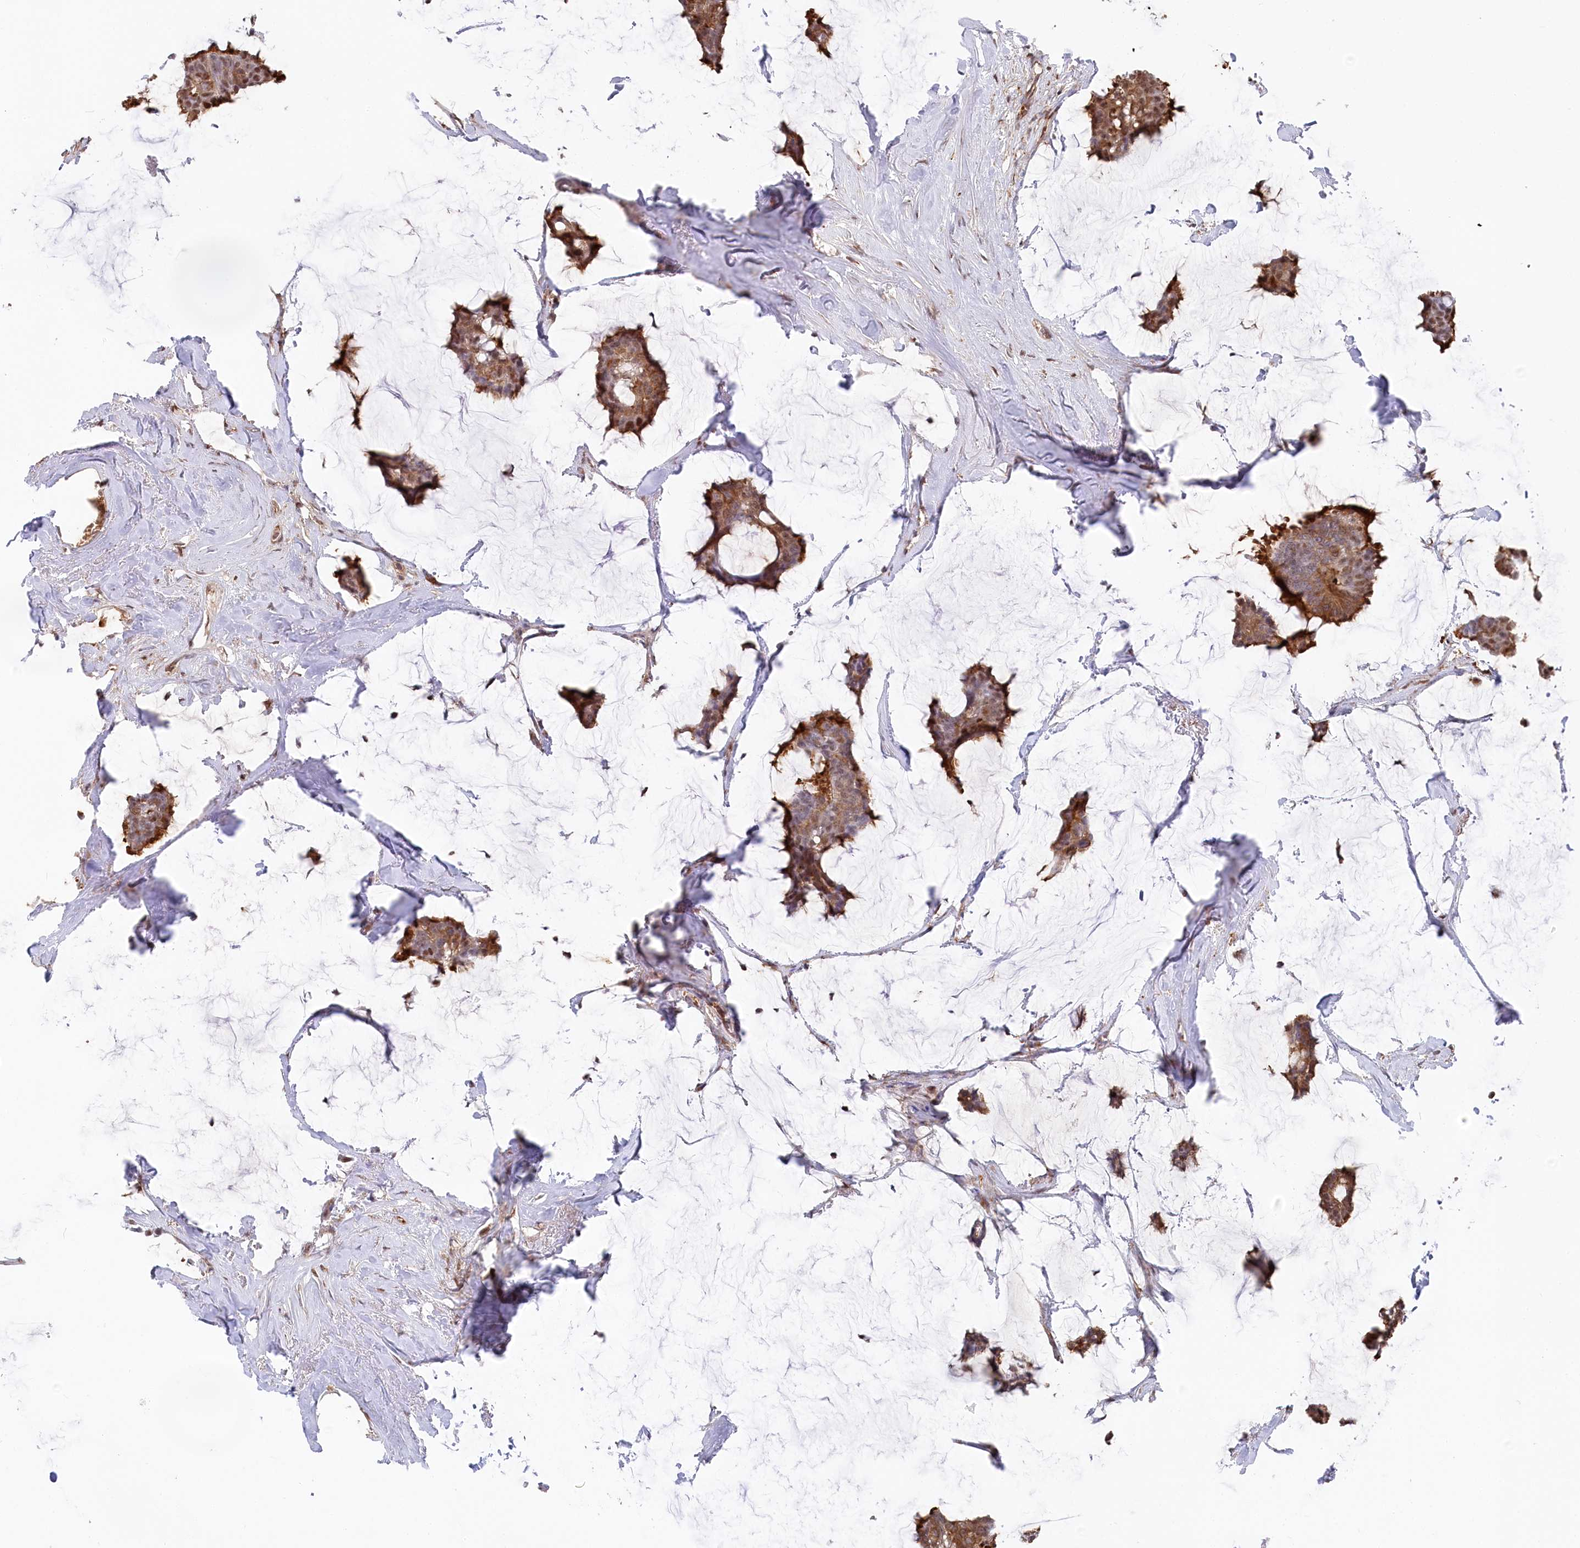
{"staining": {"intensity": "moderate", "quantity": ">75%", "location": "cytoplasmic/membranous,nuclear"}, "tissue": "breast cancer", "cell_type": "Tumor cells", "image_type": "cancer", "snomed": [{"axis": "morphology", "description": "Duct carcinoma"}, {"axis": "topography", "description": "Breast"}], "caption": "Immunohistochemical staining of breast cancer (intraductal carcinoma) exhibits moderate cytoplasmic/membranous and nuclear protein expression in about >75% of tumor cells. (DAB (3,3'-diaminobenzidine) = brown stain, brightfield microscopy at high magnification).", "gene": "PSMA1", "patient": {"sex": "female", "age": 93}}